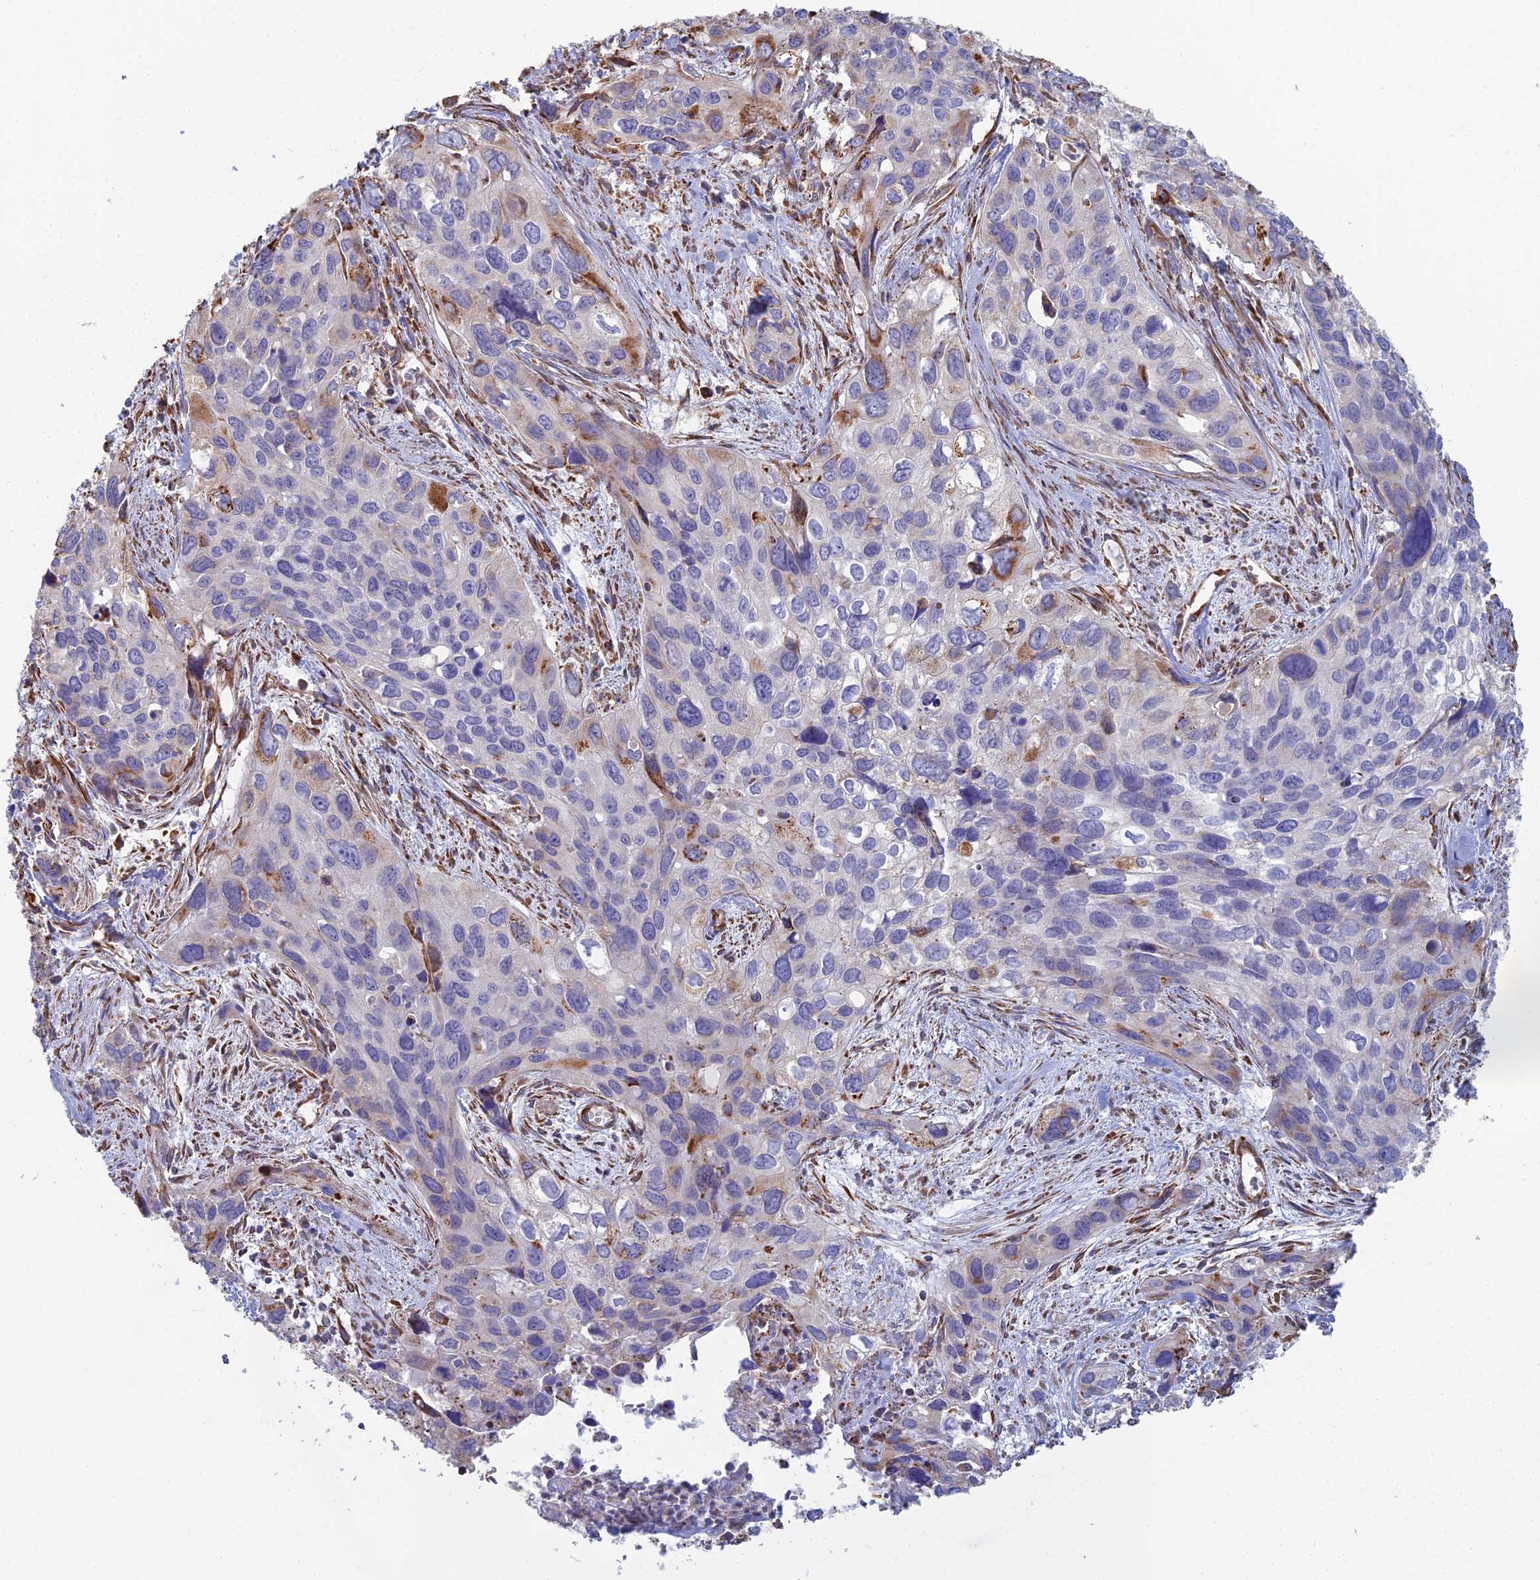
{"staining": {"intensity": "moderate", "quantity": "<25%", "location": "cytoplasmic/membranous"}, "tissue": "cervical cancer", "cell_type": "Tumor cells", "image_type": "cancer", "snomed": [{"axis": "morphology", "description": "Squamous cell carcinoma, NOS"}, {"axis": "topography", "description": "Cervix"}], "caption": "Immunohistochemical staining of human cervical cancer (squamous cell carcinoma) exhibits moderate cytoplasmic/membranous protein staining in about <25% of tumor cells.", "gene": "CLVS2", "patient": {"sex": "female", "age": 55}}